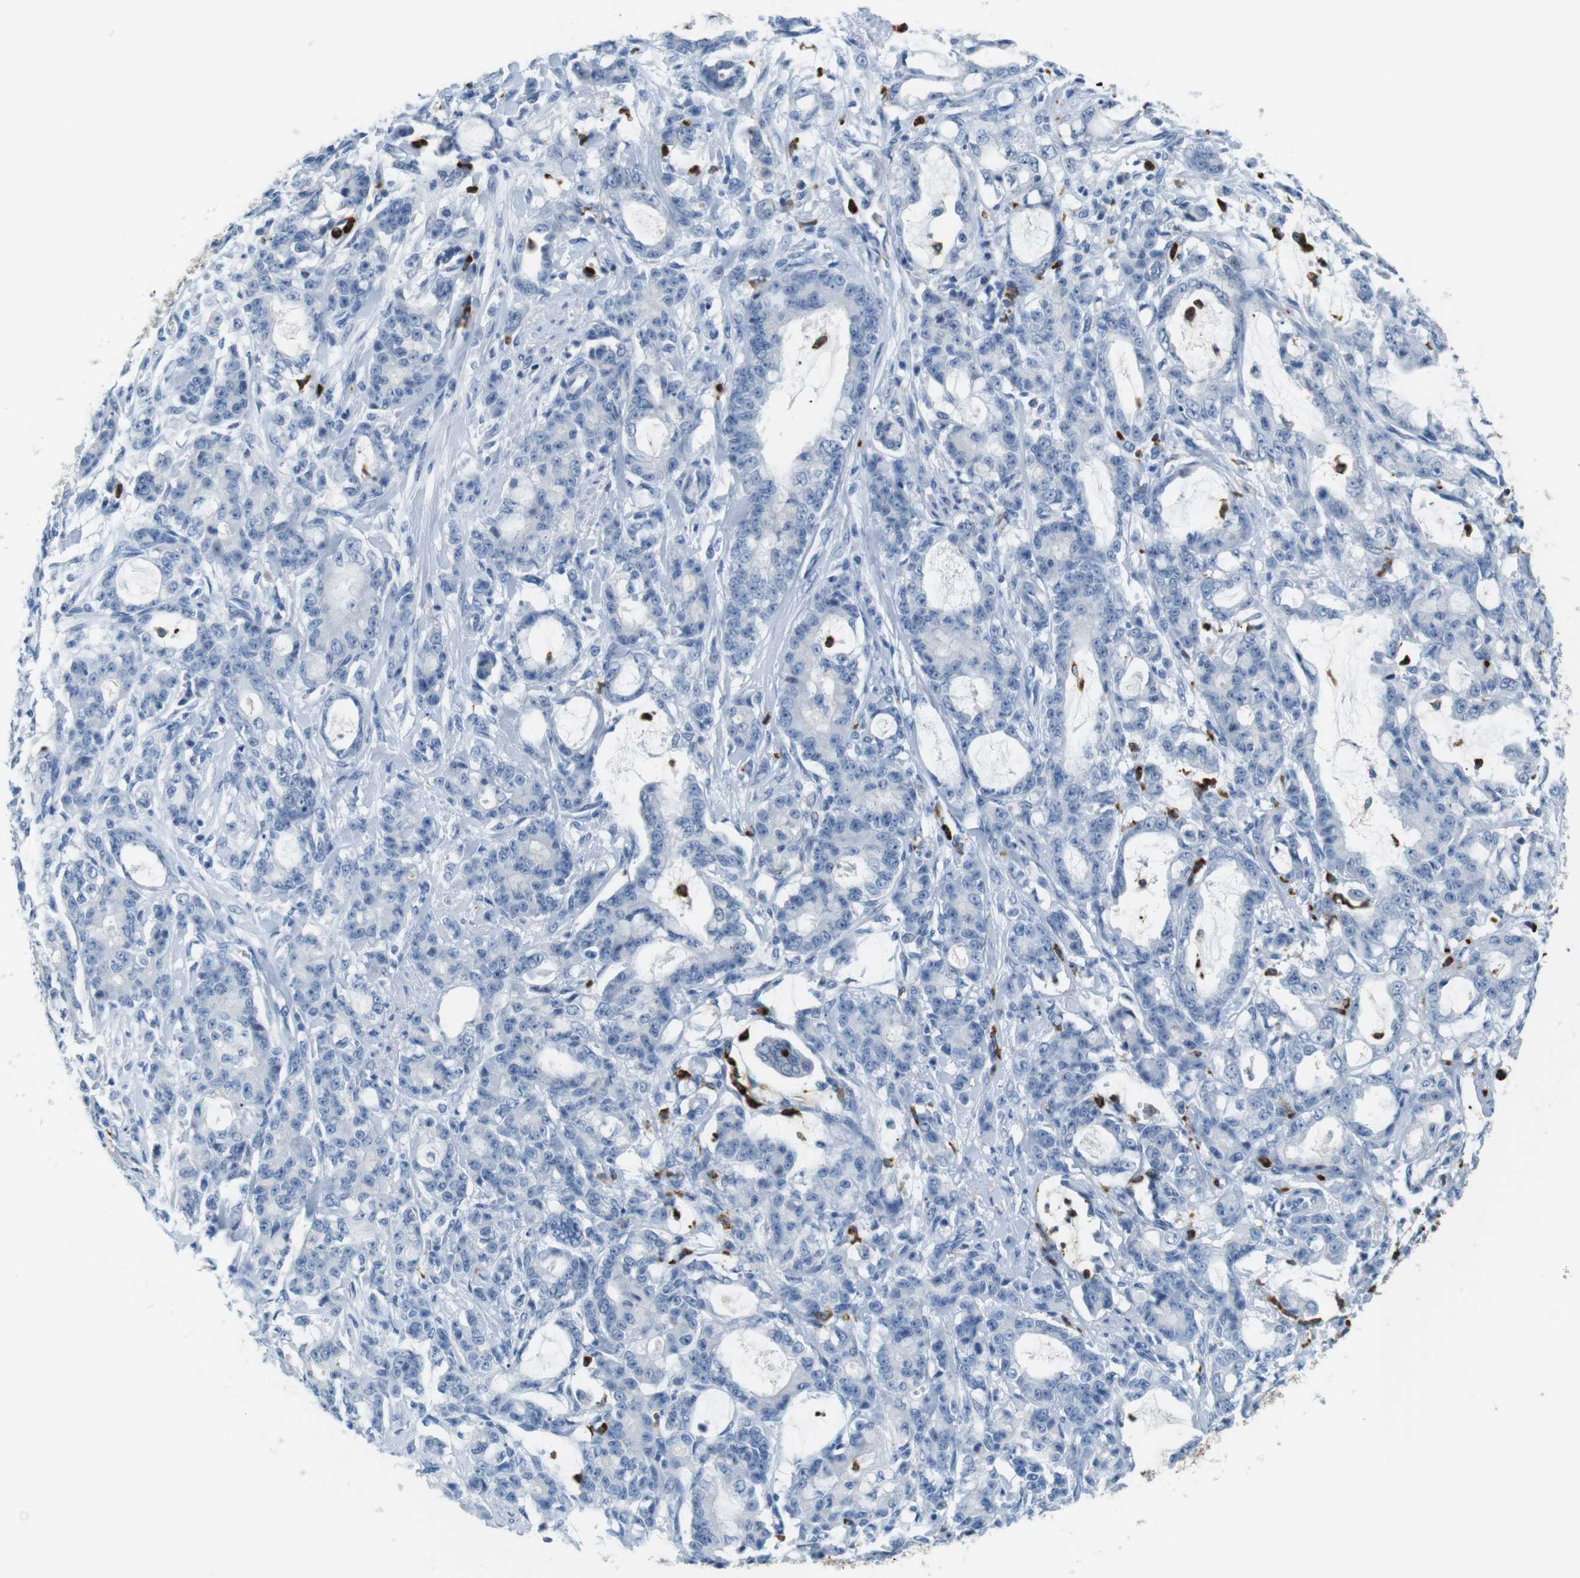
{"staining": {"intensity": "negative", "quantity": "none", "location": "none"}, "tissue": "pancreatic cancer", "cell_type": "Tumor cells", "image_type": "cancer", "snomed": [{"axis": "morphology", "description": "Adenocarcinoma, NOS"}, {"axis": "topography", "description": "Pancreas"}], "caption": "Photomicrograph shows no significant protein positivity in tumor cells of pancreatic cancer.", "gene": "MCEMP1", "patient": {"sex": "female", "age": 73}}